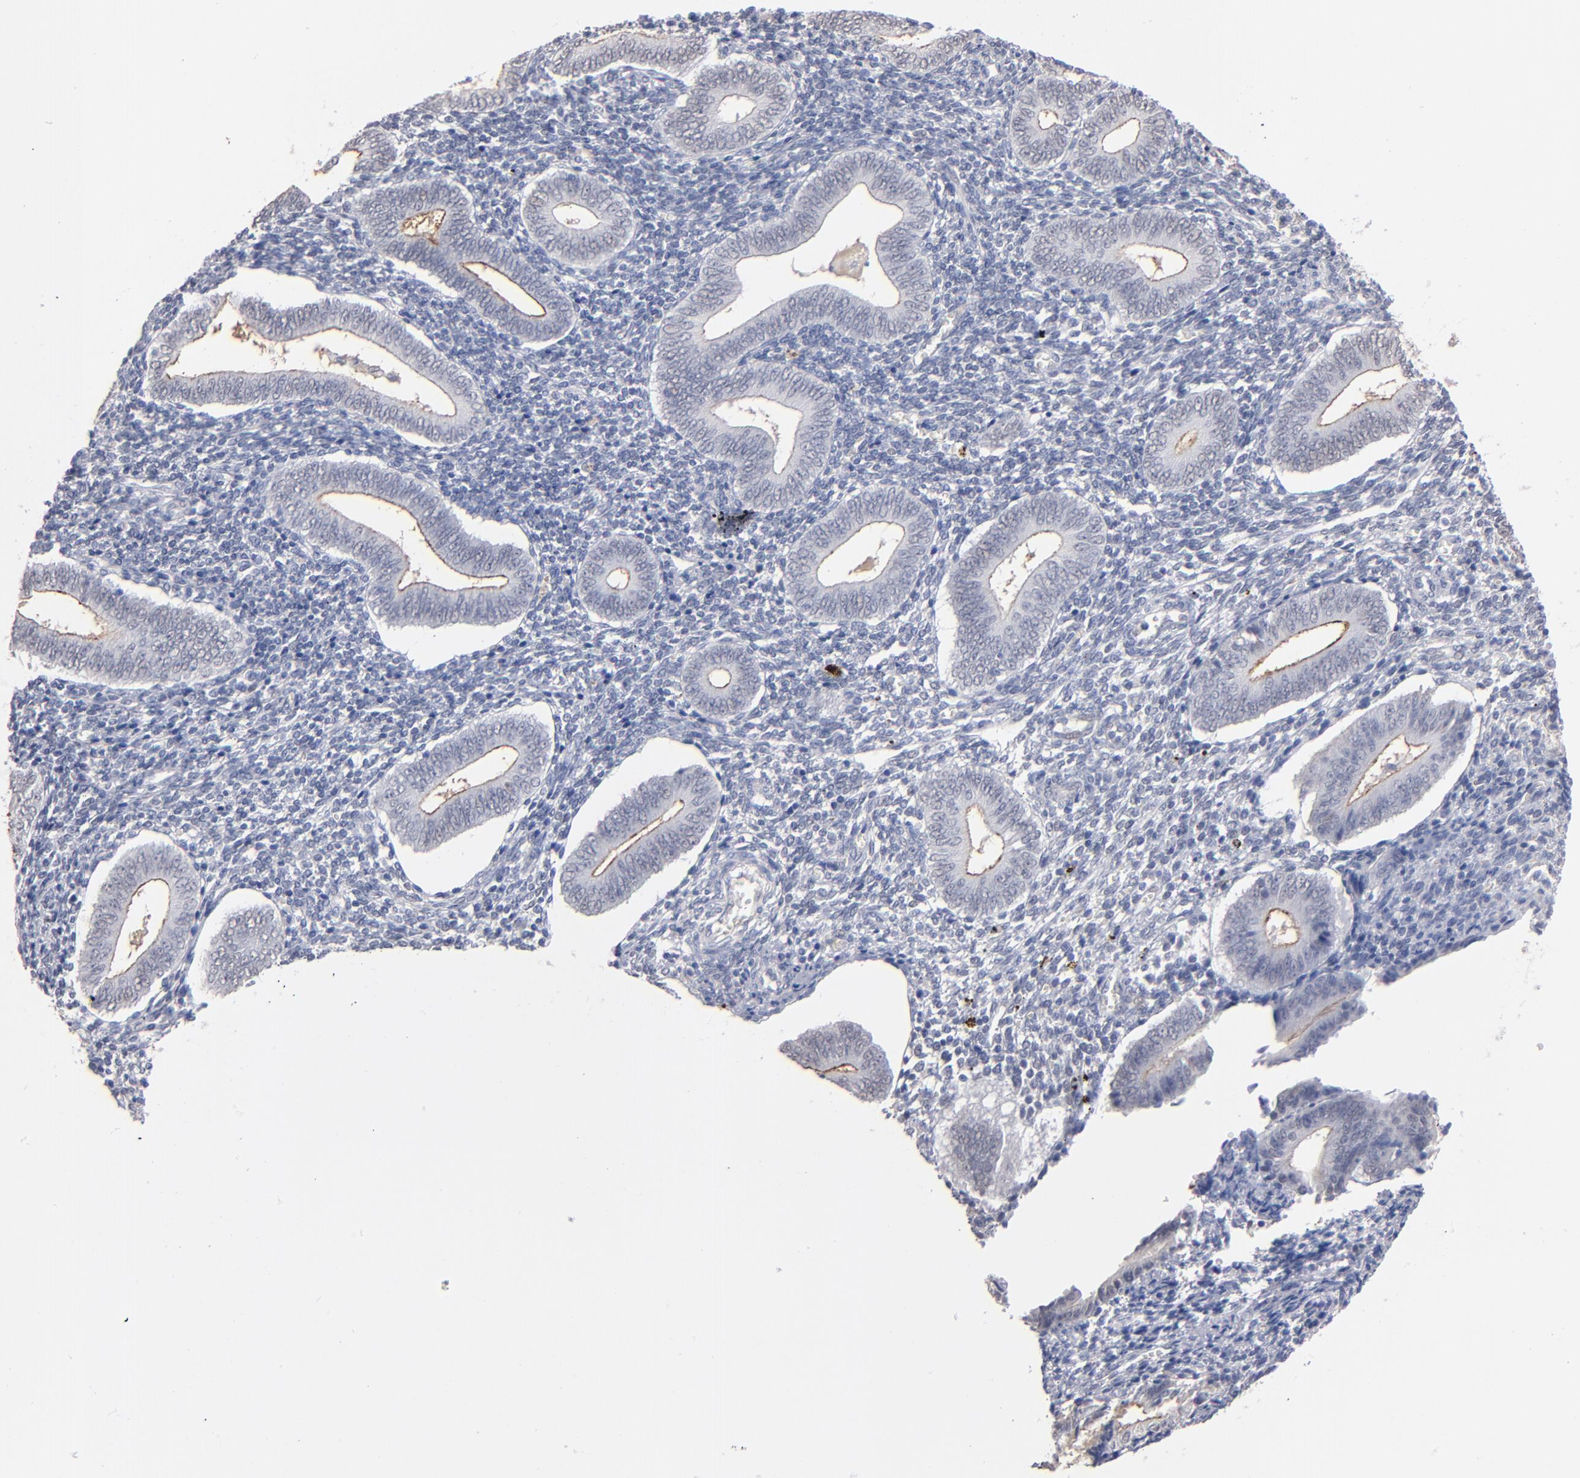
{"staining": {"intensity": "strong", "quantity": "<25%", "location": "nuclear"}, "tissue": "endometrium", "cell_type": "Cells in endometrial stroma", "image_type": "normal", "snomed": [{"axis": "morphology", "description": "Normal tissue, NOS"}, {"axis": "topography", "description": "Uterus"}, {"axis": "topography", "description": "Endometrium"}], "caption": "Immunohistochemical staining of normal human endometrium displays <25% levels of strong nuclear protein expression in approximately <25% of cells in endometrial stroma.", "gene": "MN1", "patient": {"sex": "female", "age": 33}}